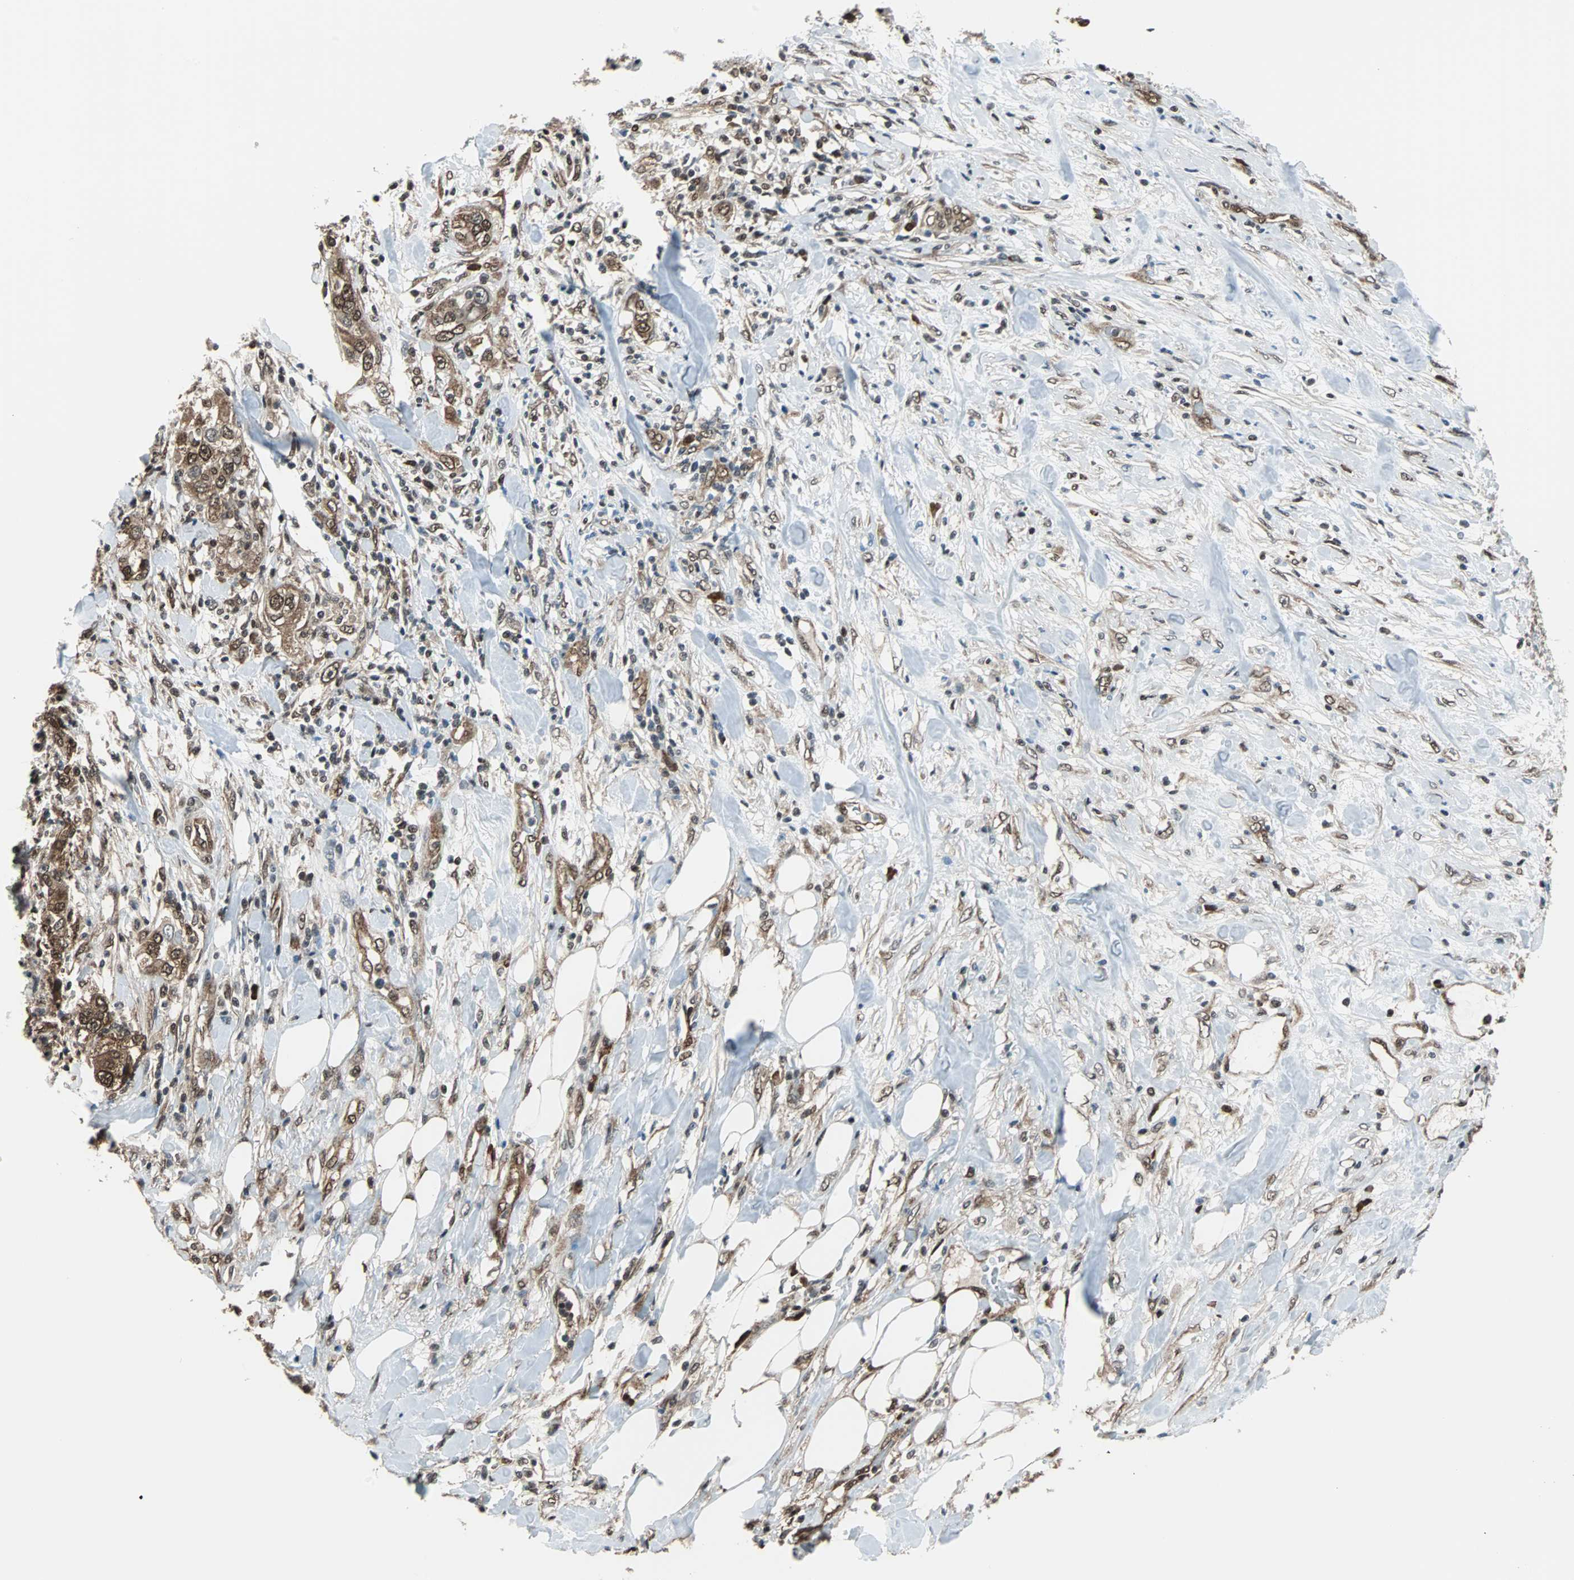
{"staining": {"intensity": "strong", "quantity": ">75%", "location": "cytoplasmic/membranous,nuclear"}, "tissue": "urothelial cancer", "cell_type": "Tumor cells", "image_type": "cancer", "snomed": [{"axis": "morphology", "description": "Urothelial carcinoma, High grade"}, {"axis": "topography", "description": "Urinary bladder"}], "caption": "Immunohistochemical staining of human urothelial cancer displays high levels of strong cytoplasmic/membranous and nuclear expression in about >75% of tumor cells.", "gene": "VCP", "patient": {"sex": "female", "age": 80}}